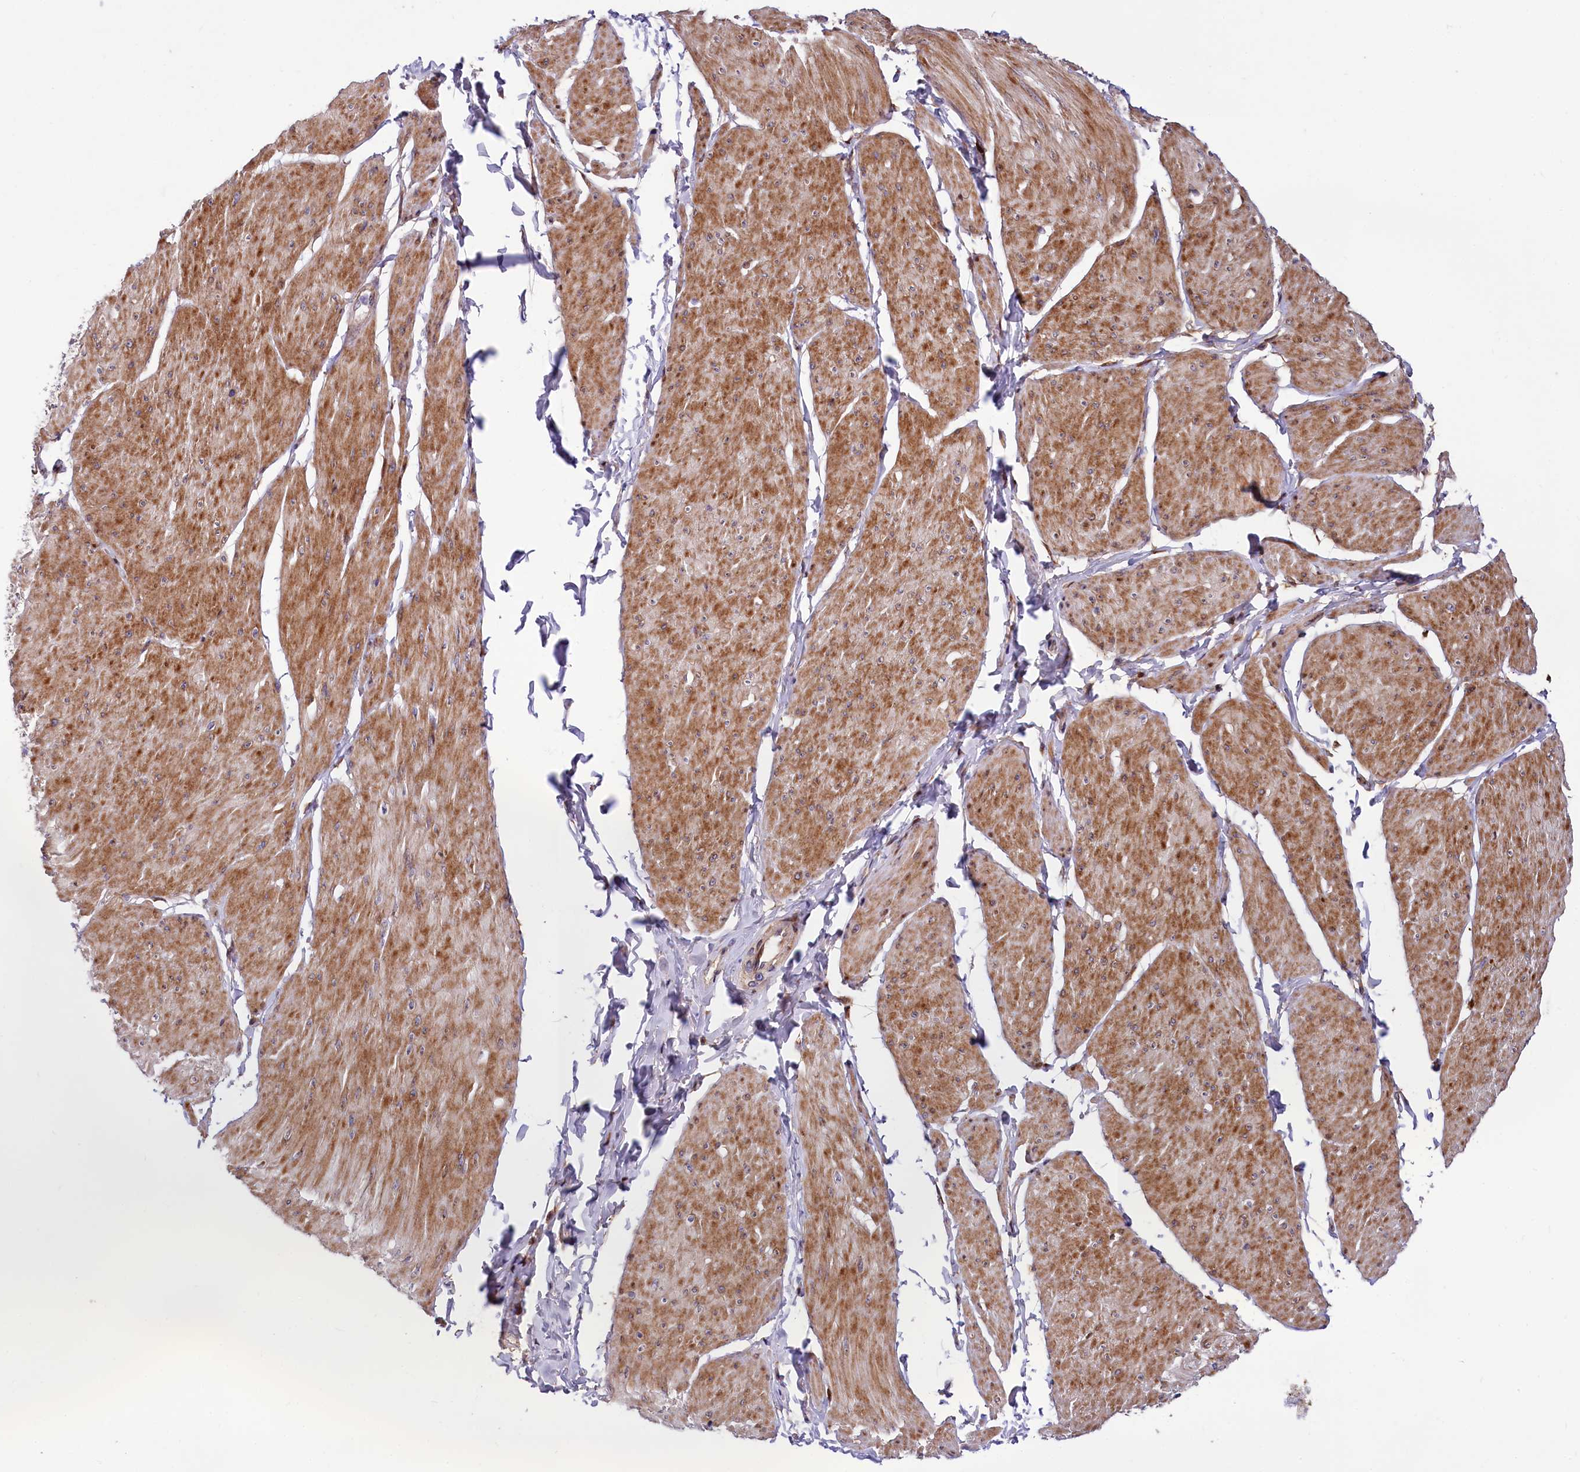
{"staining": {"intensity": "moderate", "quantity": ">75%", "location": "cytoplasmic/membranous,nuclear"}, "tissue": "smooth muscle", "cell_type": "Smooth muscle cells", "image_type": "normal", "snomed": [{"axis": "morphology", "description": "Urothelial carcinoma, High grade"}, {"axis": "topography", "description": "Urinary bladder"}], "caption": "Smooth muscle cells exhibit medium levels of moderate cytoplasmic/membranous,nuclear staining in approximately >75% of cells in normal smooth muscle. (brown staining indicates protein expression, while blue staining denotes nuclei).", "gene": "PDZRN3", "patient": {"sex": "male", "age": 46}}